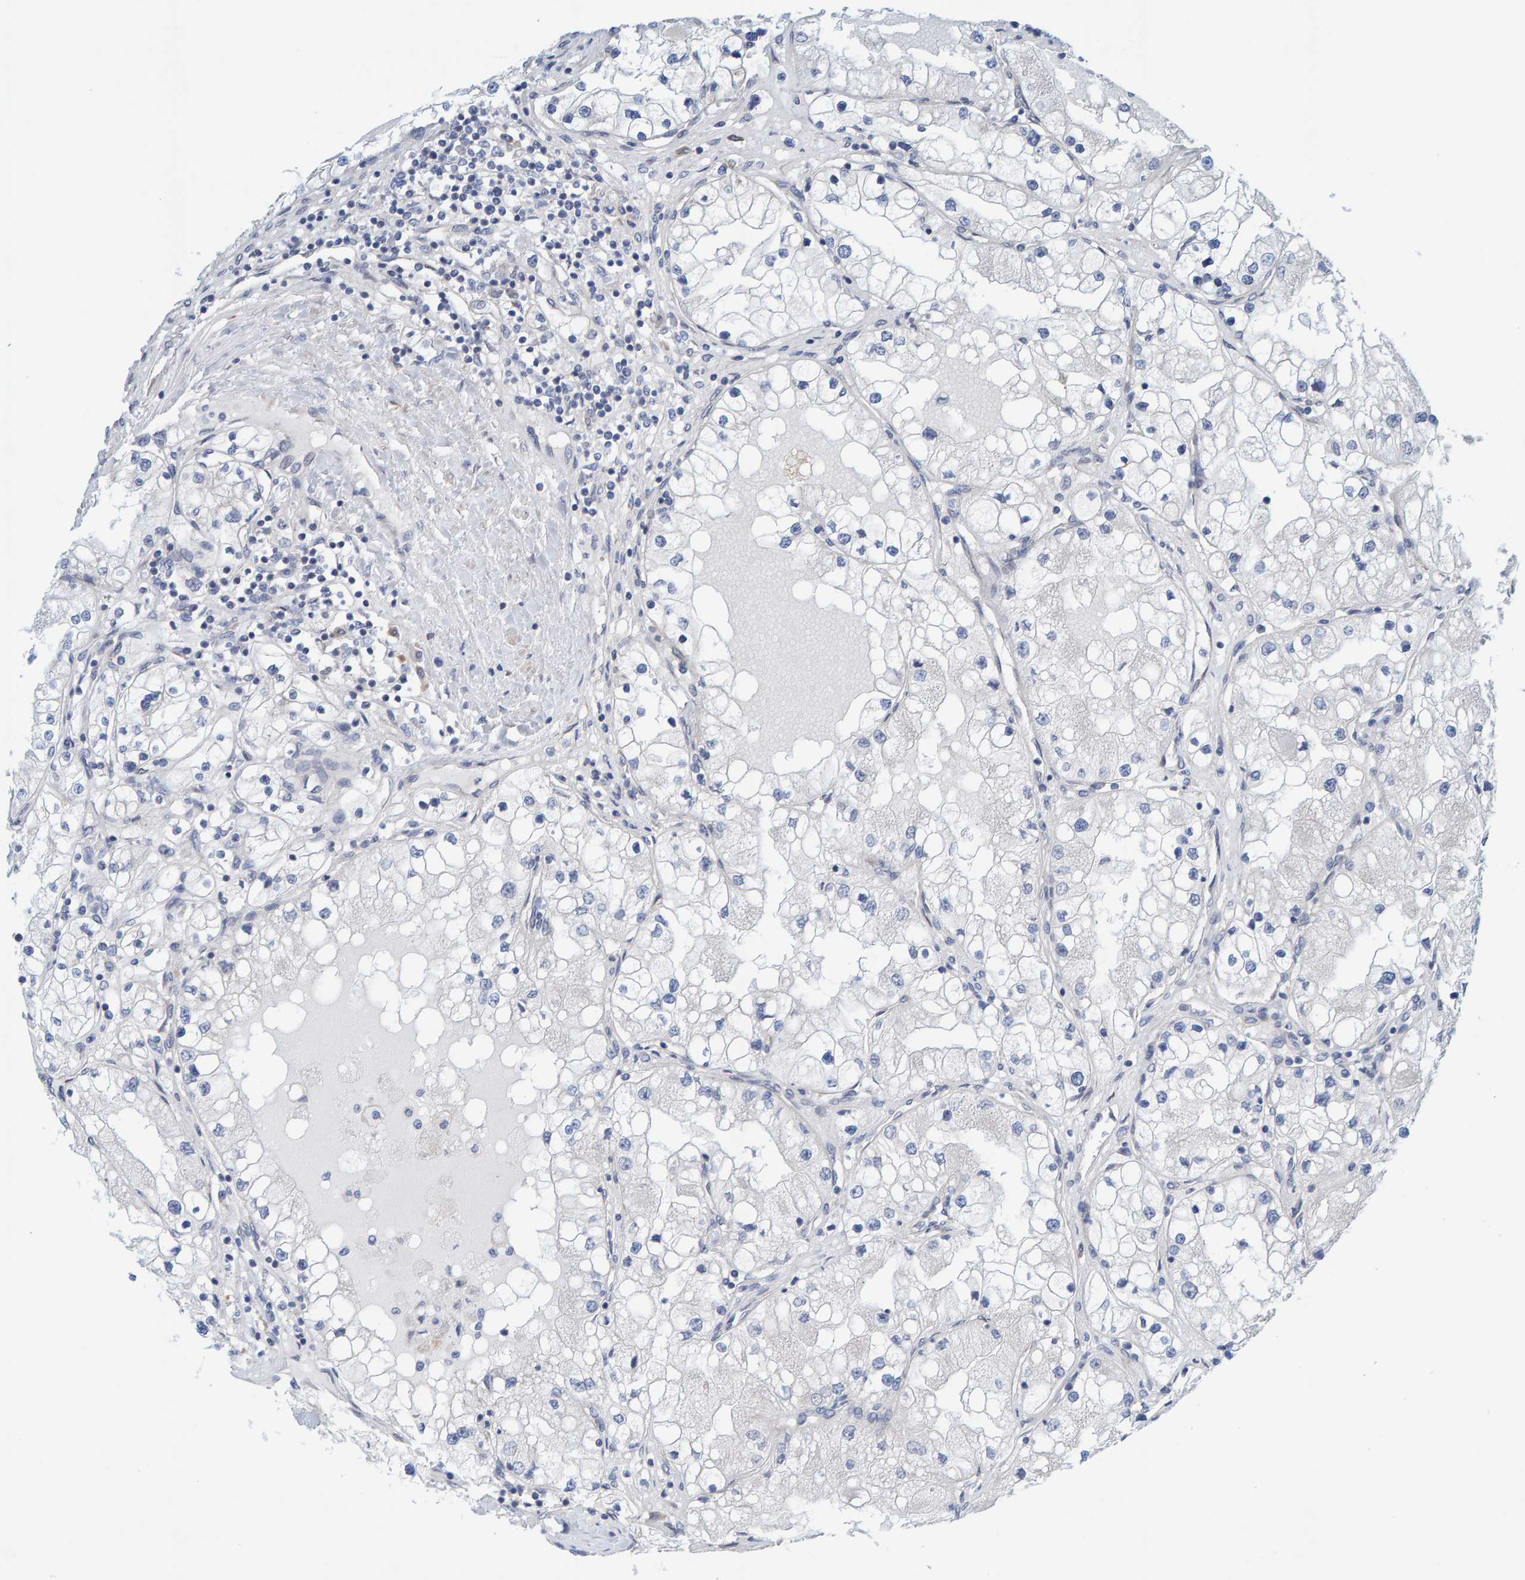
{"staining": {"intensity": "negative", "quantity": "none", "location": "none"}, "tissue": "renal cancer", "cell_type": "Tumor cells", "image_type": "cancer", "snomed": [{"axis": "morphology", "description": "Adenocarcinoma, NOS"}, {"axis": "topography", "description": "Kidney"}], "caption": "The image displays no significant positivity in tumor cells of renal cancer.", "gene": "PRKD2", "patient": {"sex": "male", "age": 68}}